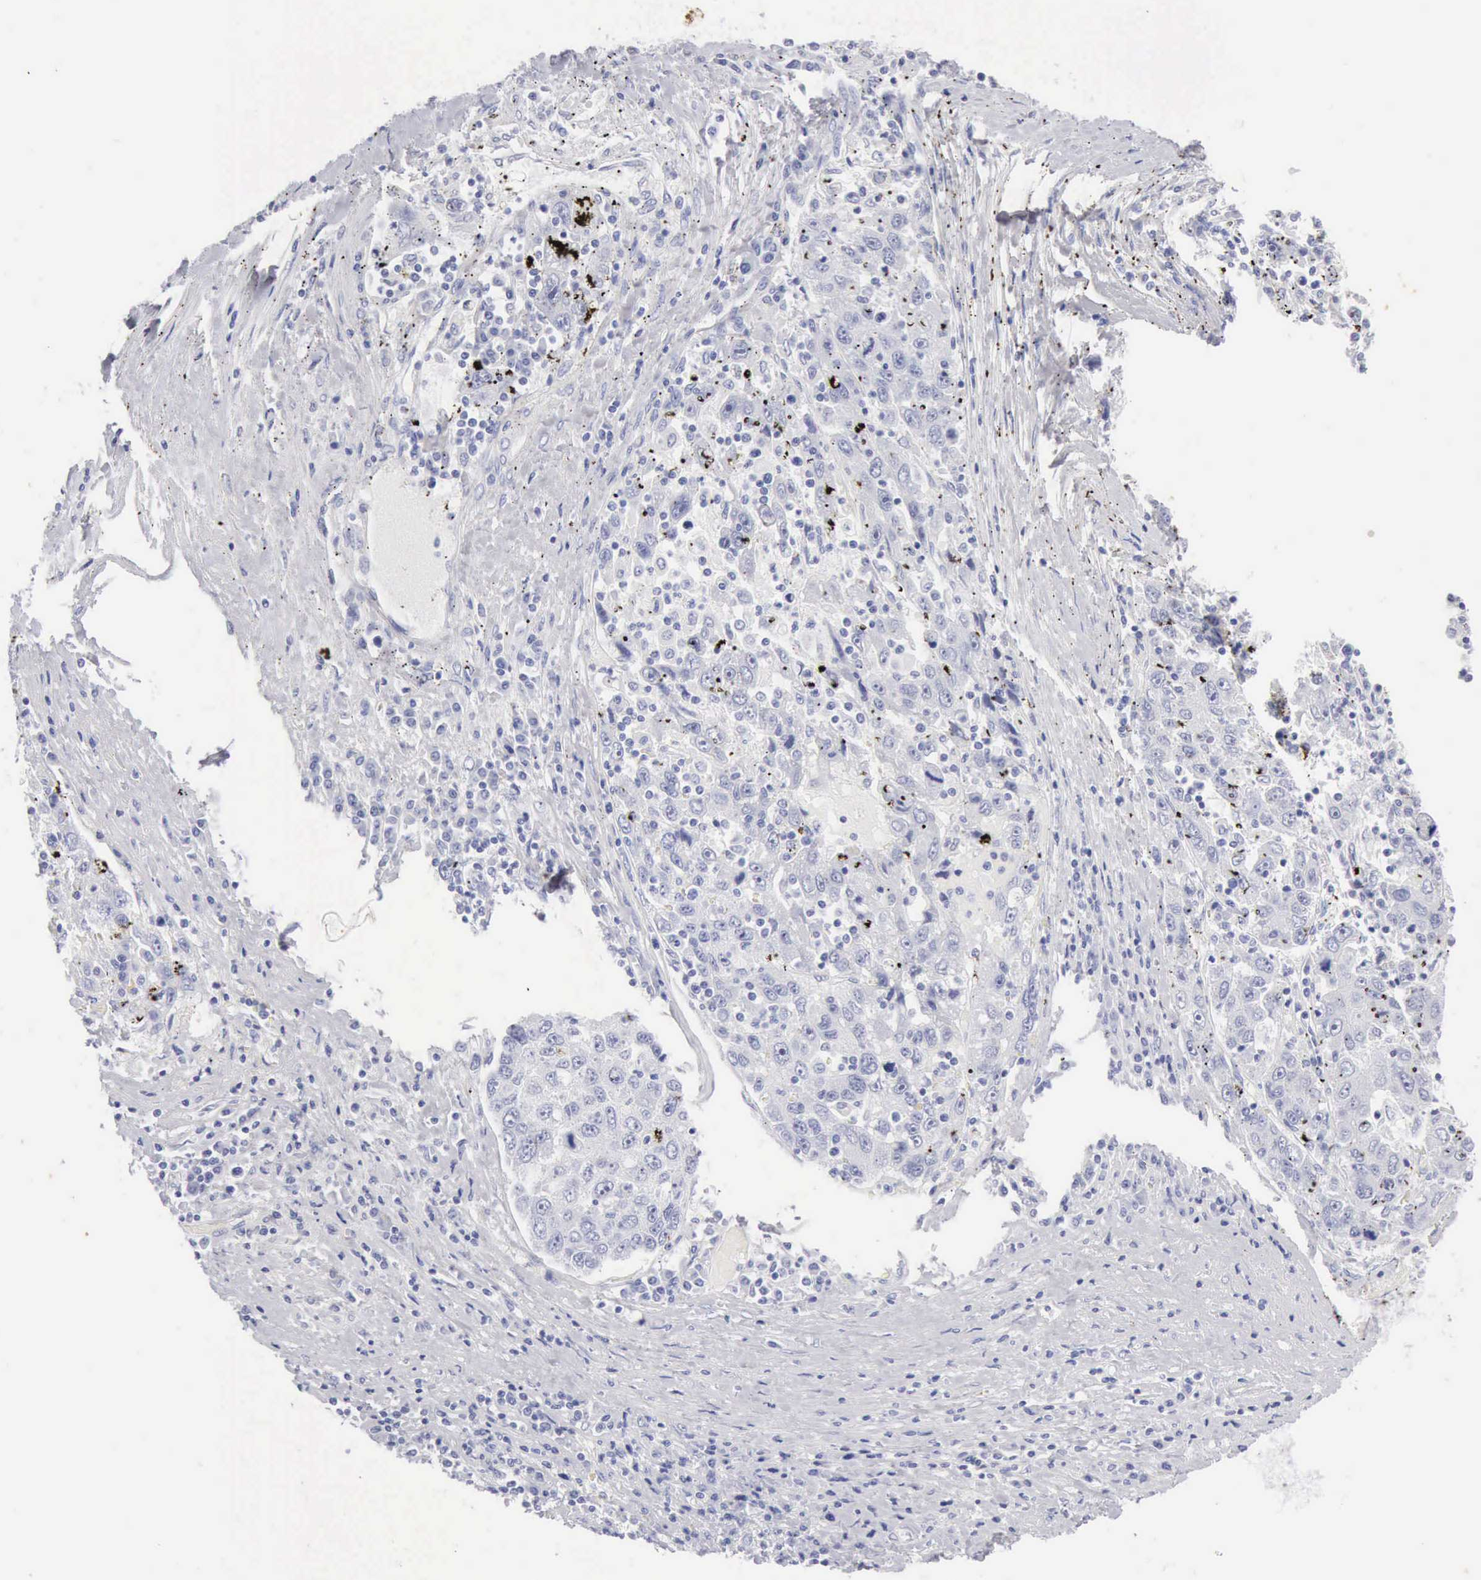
{"staining": {"intensity": "negative", "quantity": "none", "location": "none"}, "tissue": "liver cancer", "cell_type": "Tumor cells", "image_type": "cancer", "snomed": [{"axis": "morphology", "description": "Carcinoma, Hepatocellular, NOS"}, {"axis": "topography", "description": "Liver"}], "caption": "Image shows no significant protein positivity in tumor cells of liver cancer.", "gene": "KRT10", "patient": {"sex": "male", "age": 49}}